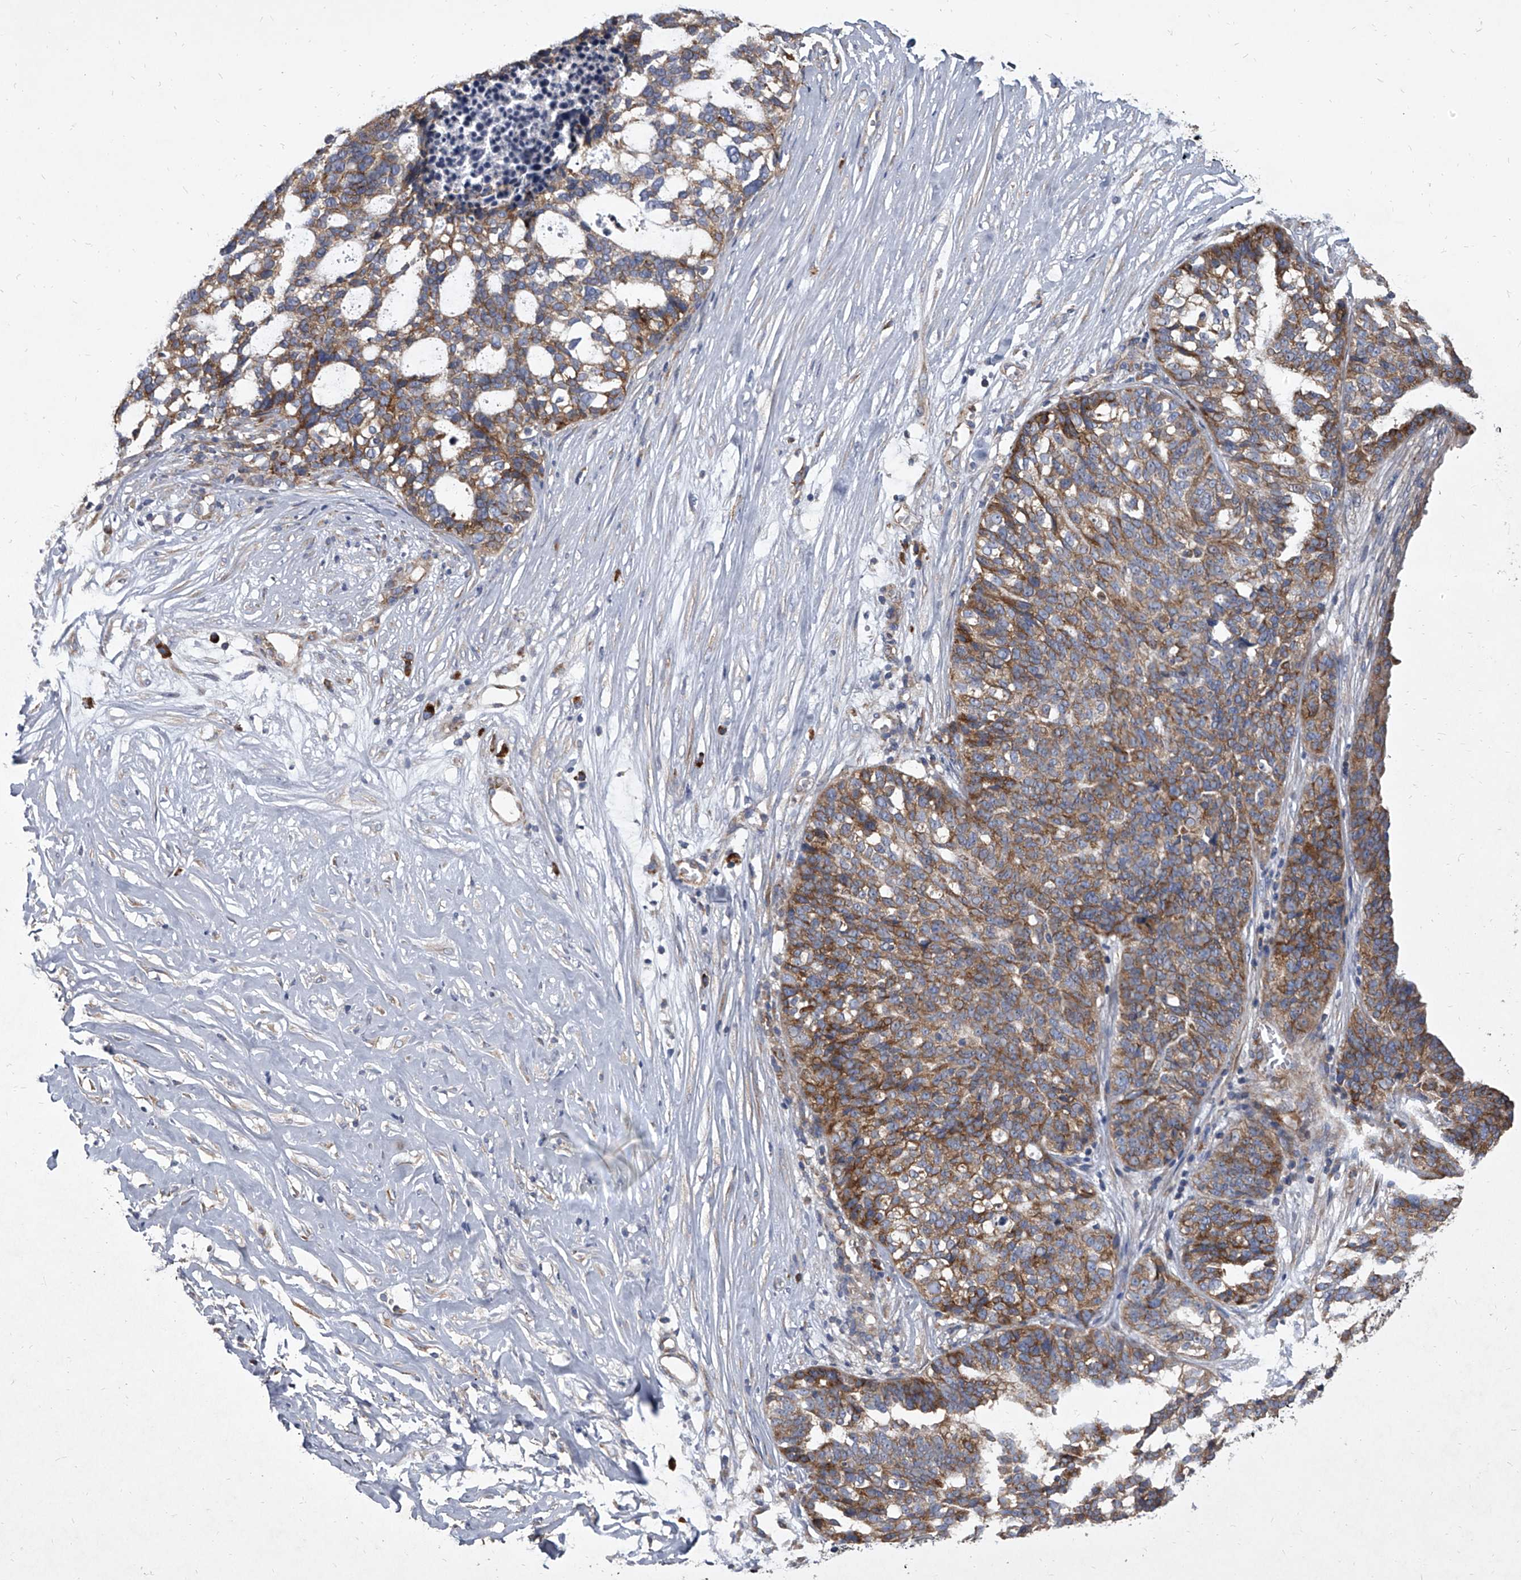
{"staining": {"intensity": "moderate", "quantity": "25%-75%", "location": "cytoplasmic/membranous"}, "tissue": "ovarian cancer", "cell_type": "Tumor cells", "image_type": "cancer", "snomed": [{"axis": "morphology", "description": "Cystadenocarcinoma, serous, NOS"}, {"axis": "topography", "description": "Ovary"}], "caption": "Human ovarian cancer (serous cystadenocarcinoma) stained with a protein marker reveals moderate staining in tumor cells.", "gene": "EIF2S2", "patient": {"sex": "female", "age": 59}}